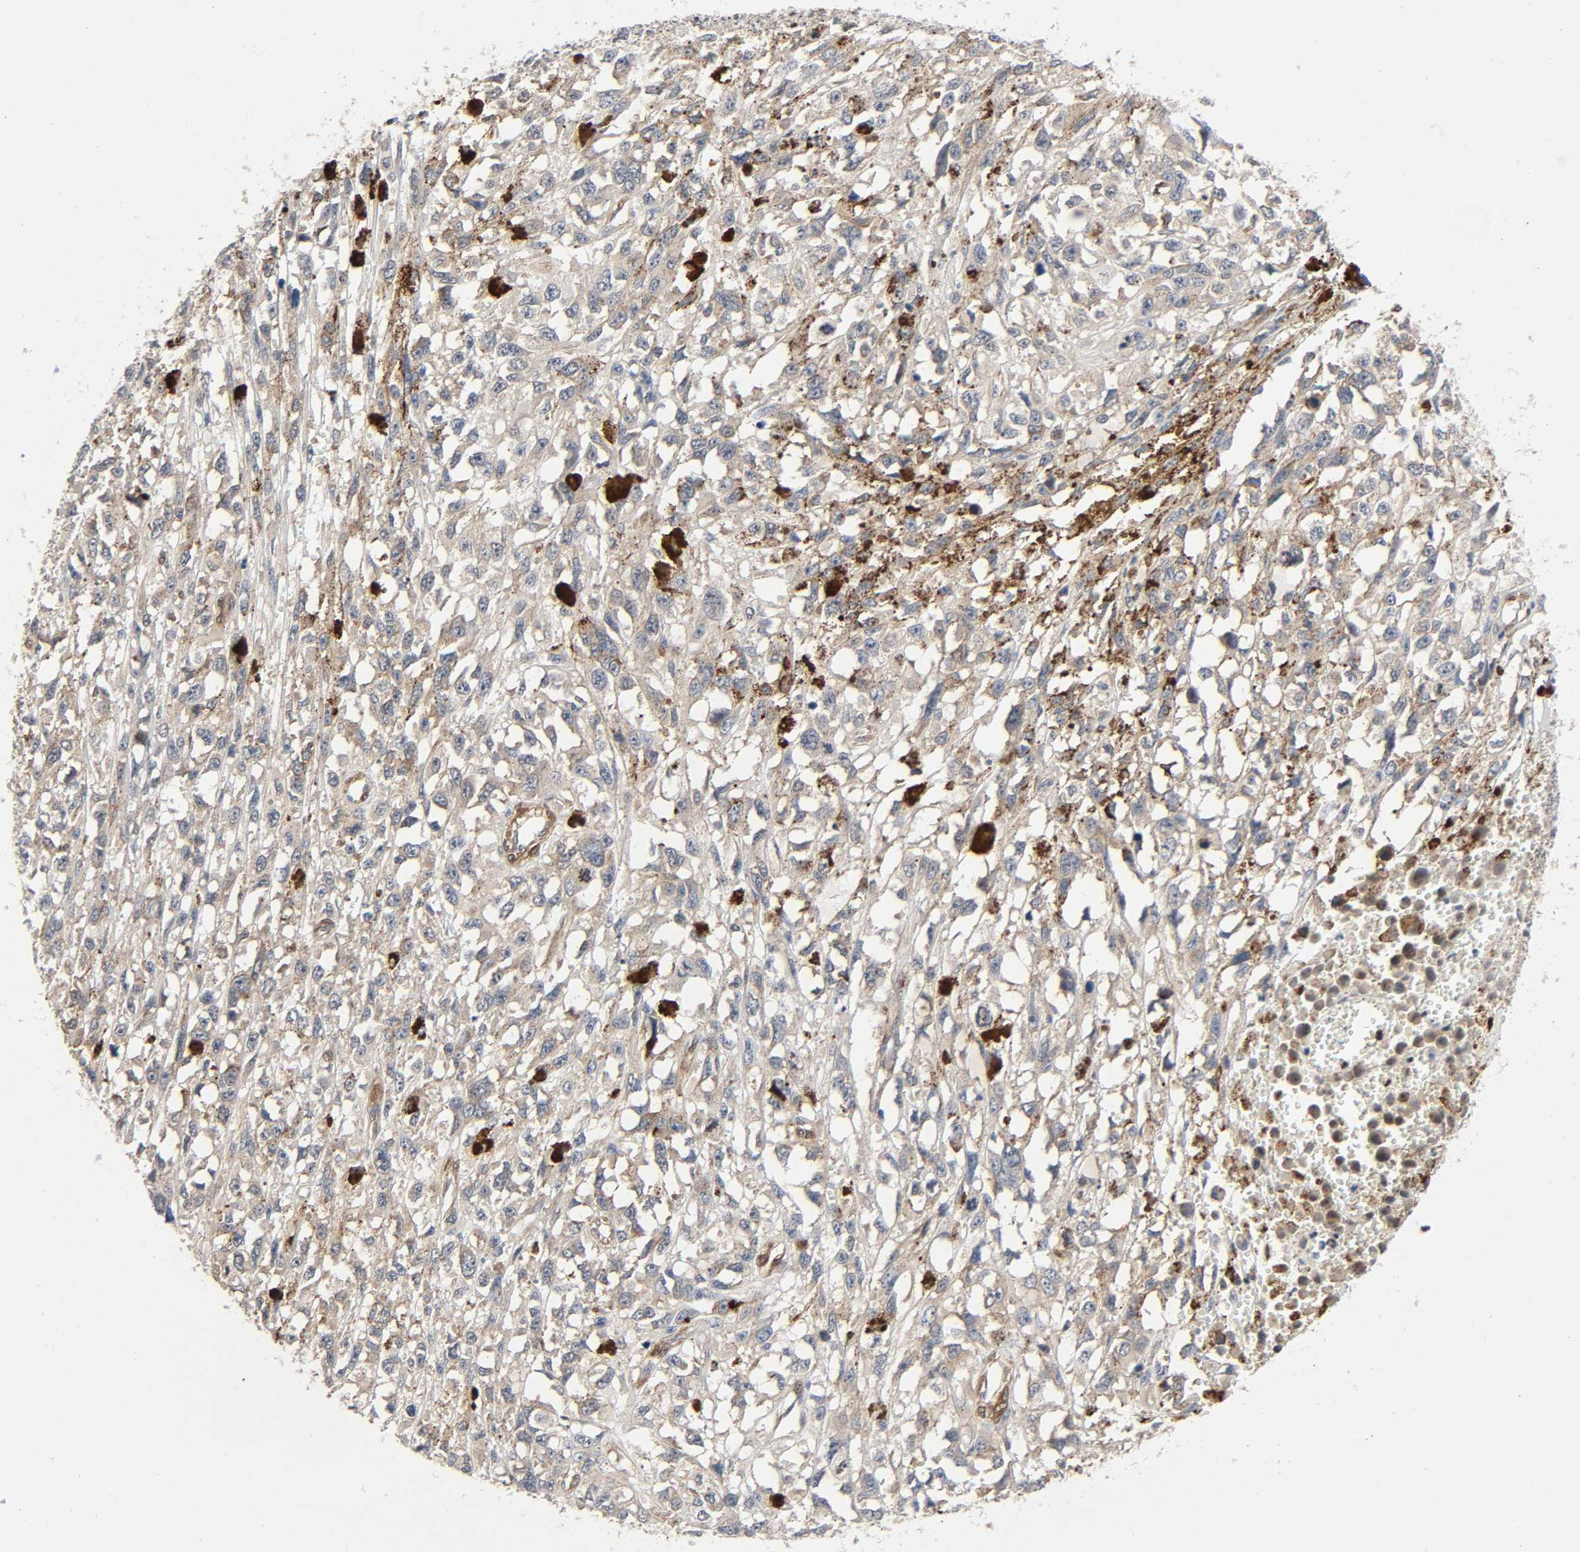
{"staining": {"intensity": "weak", "quantity": ">75%", "location": "cytoplasmic/membranous"}, "tissue": "melanoma", "cell_type": "Tumor cells", "image_type": "cancer", "snomed": [{"axis": "morphology", "description": "Malignant melanoma, Metastatic site"}, {"axis": "topography", "description": "Lymph node"}], "caption": "Immunohistochemistry histopathology image of neoplastic tissue: human malignant melanoma (metastatic site) stained using immunohistochemistry reveals low levels of weak protein expression localized specifically in the cytoplasmic/membranous of tumor cells, appearing as a cytoplasmic/membranous brown color.", "gene": "PTK2", "patient": {"sex": "male", "age": 59}}